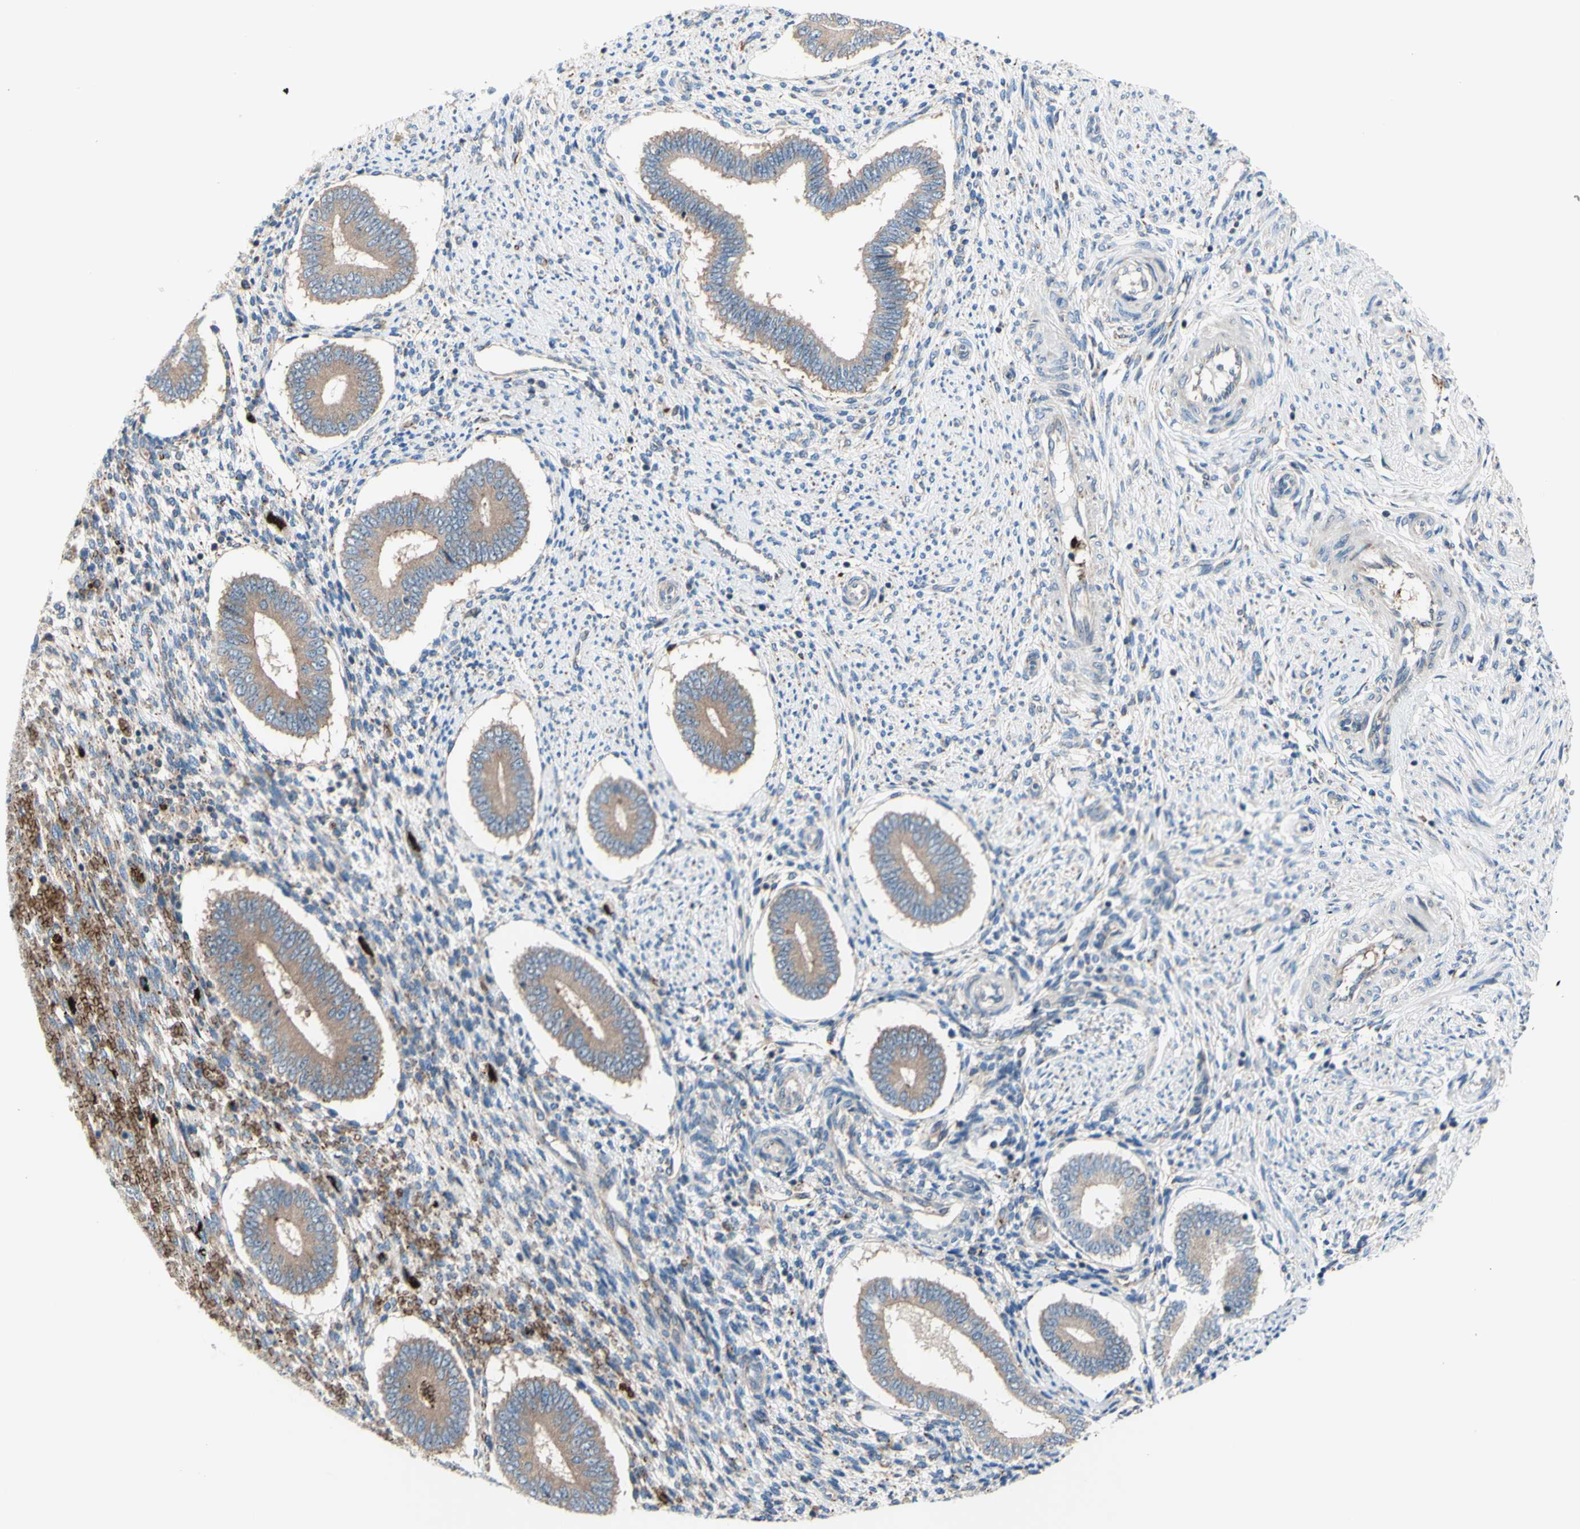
{"staining": {"intensity": "moderate", "quantity": "<25%", "location": "cytoplasmic/membranous"}, "tissue": "endometrium", "cell_type": "Cells in endometrial stroma", "image_type": "normal", "snomed": [{"axis": "morphology", "description": "Normal tissue, NOS"}, {"axis": "topography", "description": "Endometrium"}], "caption": "A low amount of moderate cytoplasmic/membranous positivity is seen in approximately <25% of cells in endometrial stroma in normal endometrium.", "gene": "USP9X", "patient": {"sex": "female", "age": 42}}